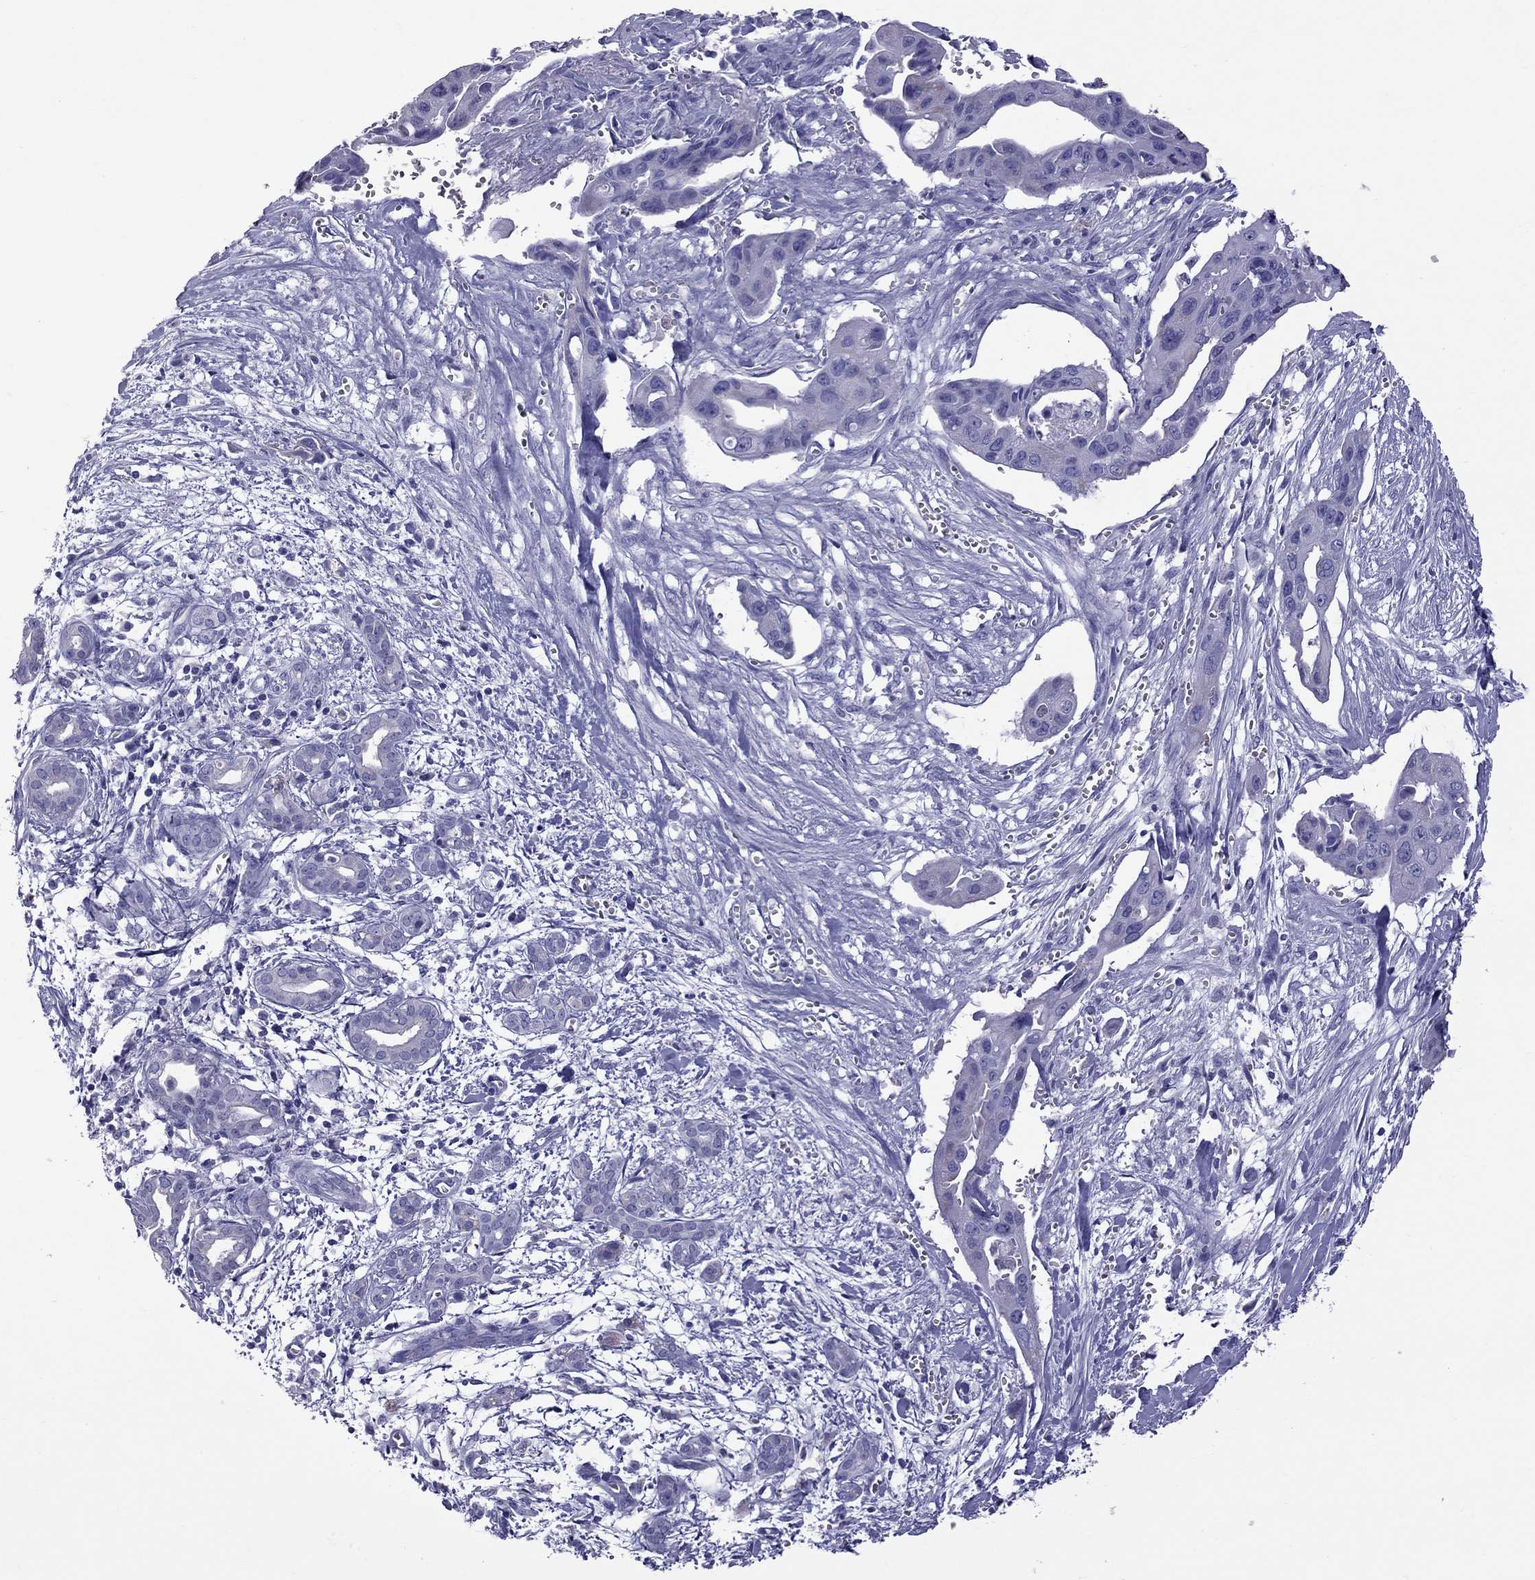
{"staining": {"intensity": "negative", "quantity": "none", "location": "none"}, "tissue": "pancreatic cancer", "cell_type": "Tumor cells", "image_type": "cancer", "snomed": [{"axis": "morphology", "description": "Adenocarcinoma, NOS"}, {"axis": "topography", "description": "Pancreas"}], "caption": "Image shows no significant protein staining in tumor cells of pancreatic cancer (adenocarcinoma).", "gene": "TTLL13", "patient": {"sex": "male", "age": 60}}